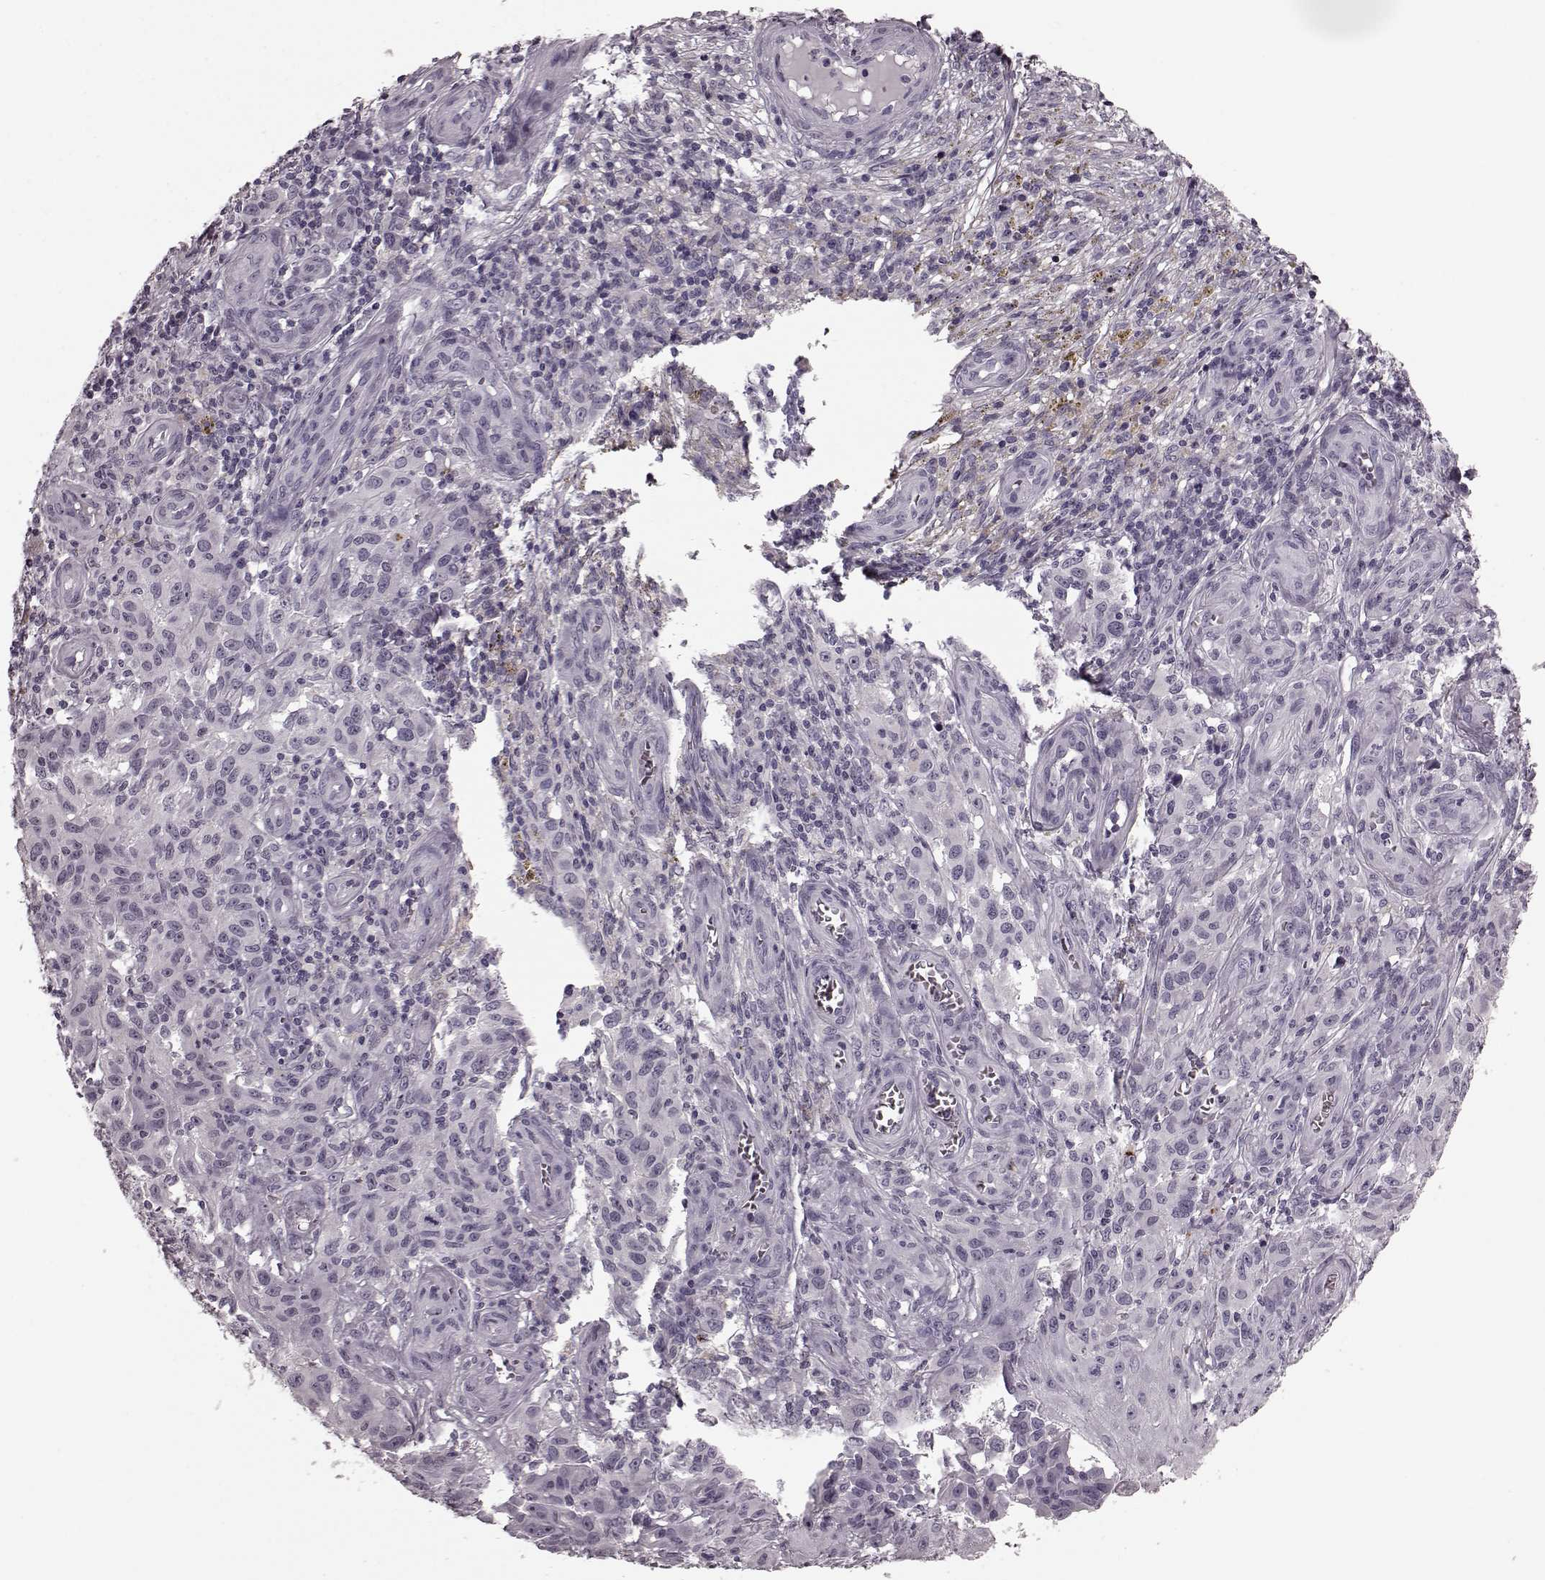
{"staining": {"intensity": "negative", "quantity": "none", "location": "none"}, "tissue": "melanoma", "cell_type": "Tumor cells", "image_type": "cancer", "snomed": [{"axis": "morphology", "description": "Malignant melanoma, NOS"}, {"axis": "topography", "description": "Skin"}], "caption": "Human malignant melanoma stained for a protein using IHC displays no expression in tumor cells.", "gene": "CST7", "patient": {"sex": "female", "age": 53}}